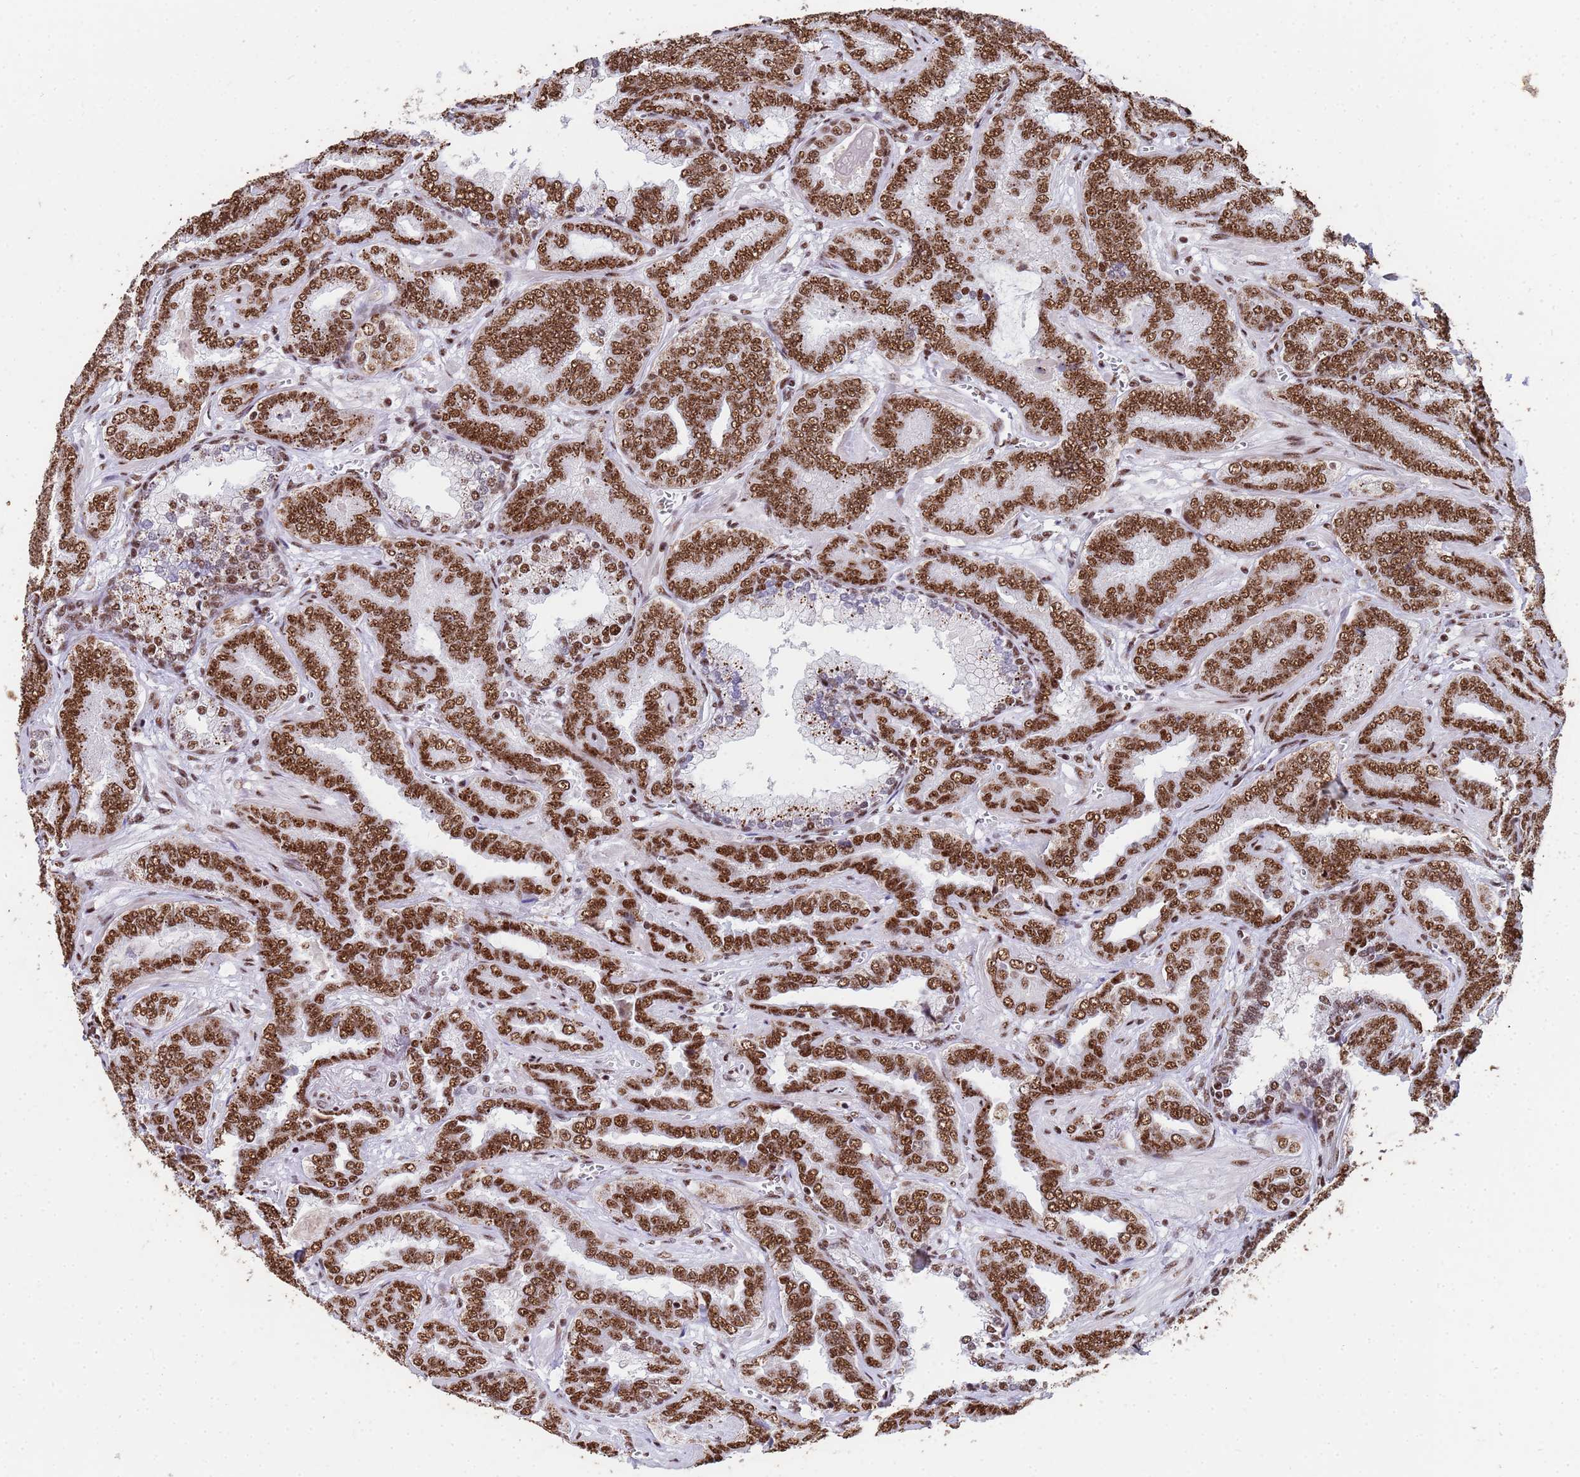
{"staining": {"intensity": "moderate", "quantity": ">75%", "location": "nuclear"}, "tissue": "prostate cancer", "cell_type": "Tumor cells", "image_type": "cancer", "snomed": [{"axis": "morphology", "description": "Adenocarcinoma, High grade"}, {"axis": "topography", "description": "Prostate"}], "caption": "Immunohistochemistry (IHC) image of neoplastic tissue: human adenocarcinoma (high-grade) (prostate) stained using immunohistochemistry (IHC) reveals medium levels of moderate protein expression localized specifically in the nuclear of tumor cells, appearing as a nuclear brown color.", "gene": "SF3B2", "patient": {"sex": "male", "age": 67}}